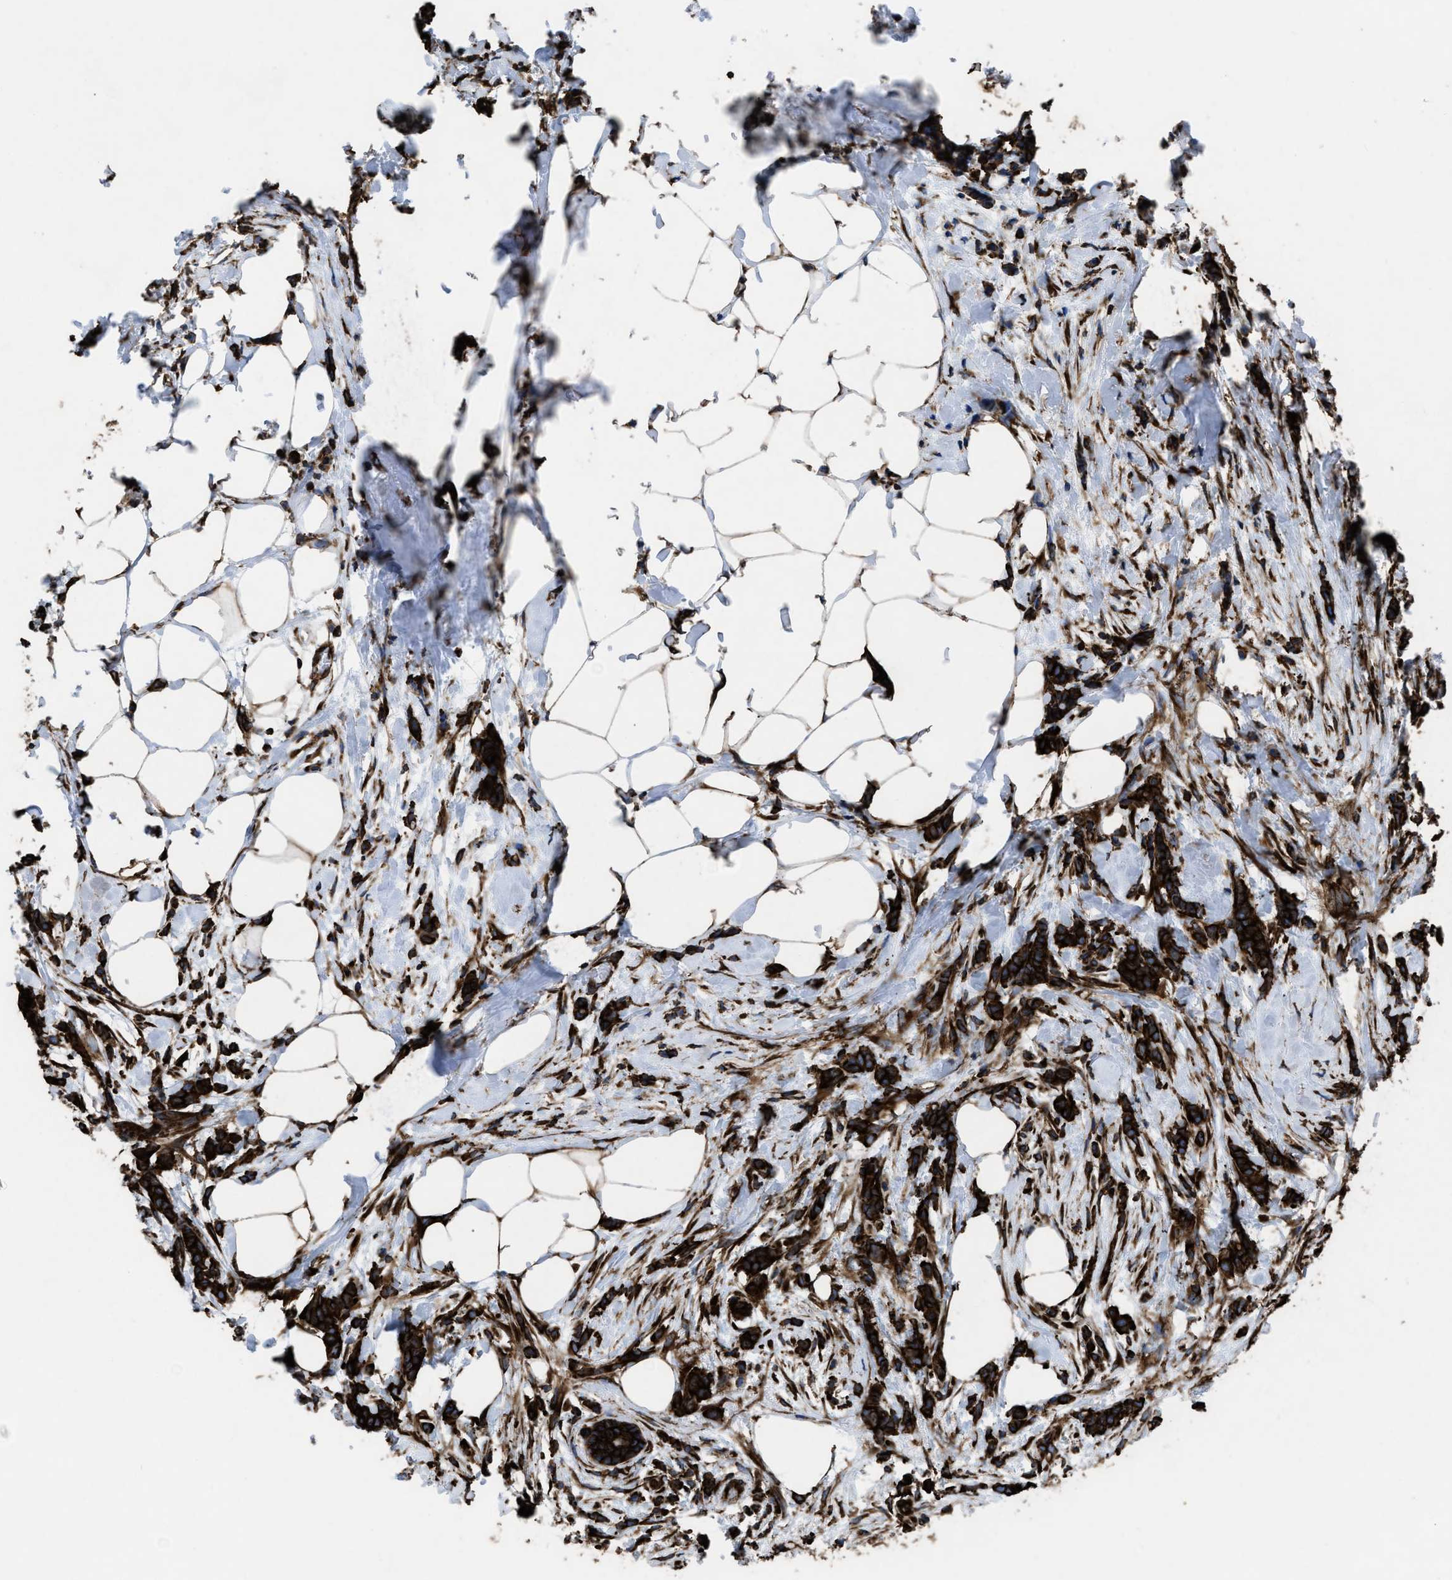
{"staining": {"intensity": "strong", "quantity": ">75%", "location": "cytoplasmic/membranous"}, "tissue": "breast cancer", "cell_type": "Tumor cells", "image_type": "cancer", "snomed": [{"axis": "morphology", "description": "Lobular carcinoma, in situ"}, {"axis": "morphology", "description": "Lobular carcinoma"}, {"axis": "topography", "description": "Breast"}], "caption": "Breast cancer (lobular carcinoma) stained for a protein exhibits strong cytoplasmic/membranous positivity in tumor cells.", "gene": "CAPRIN1", "patient": {"sex": "female", "age": 41}}